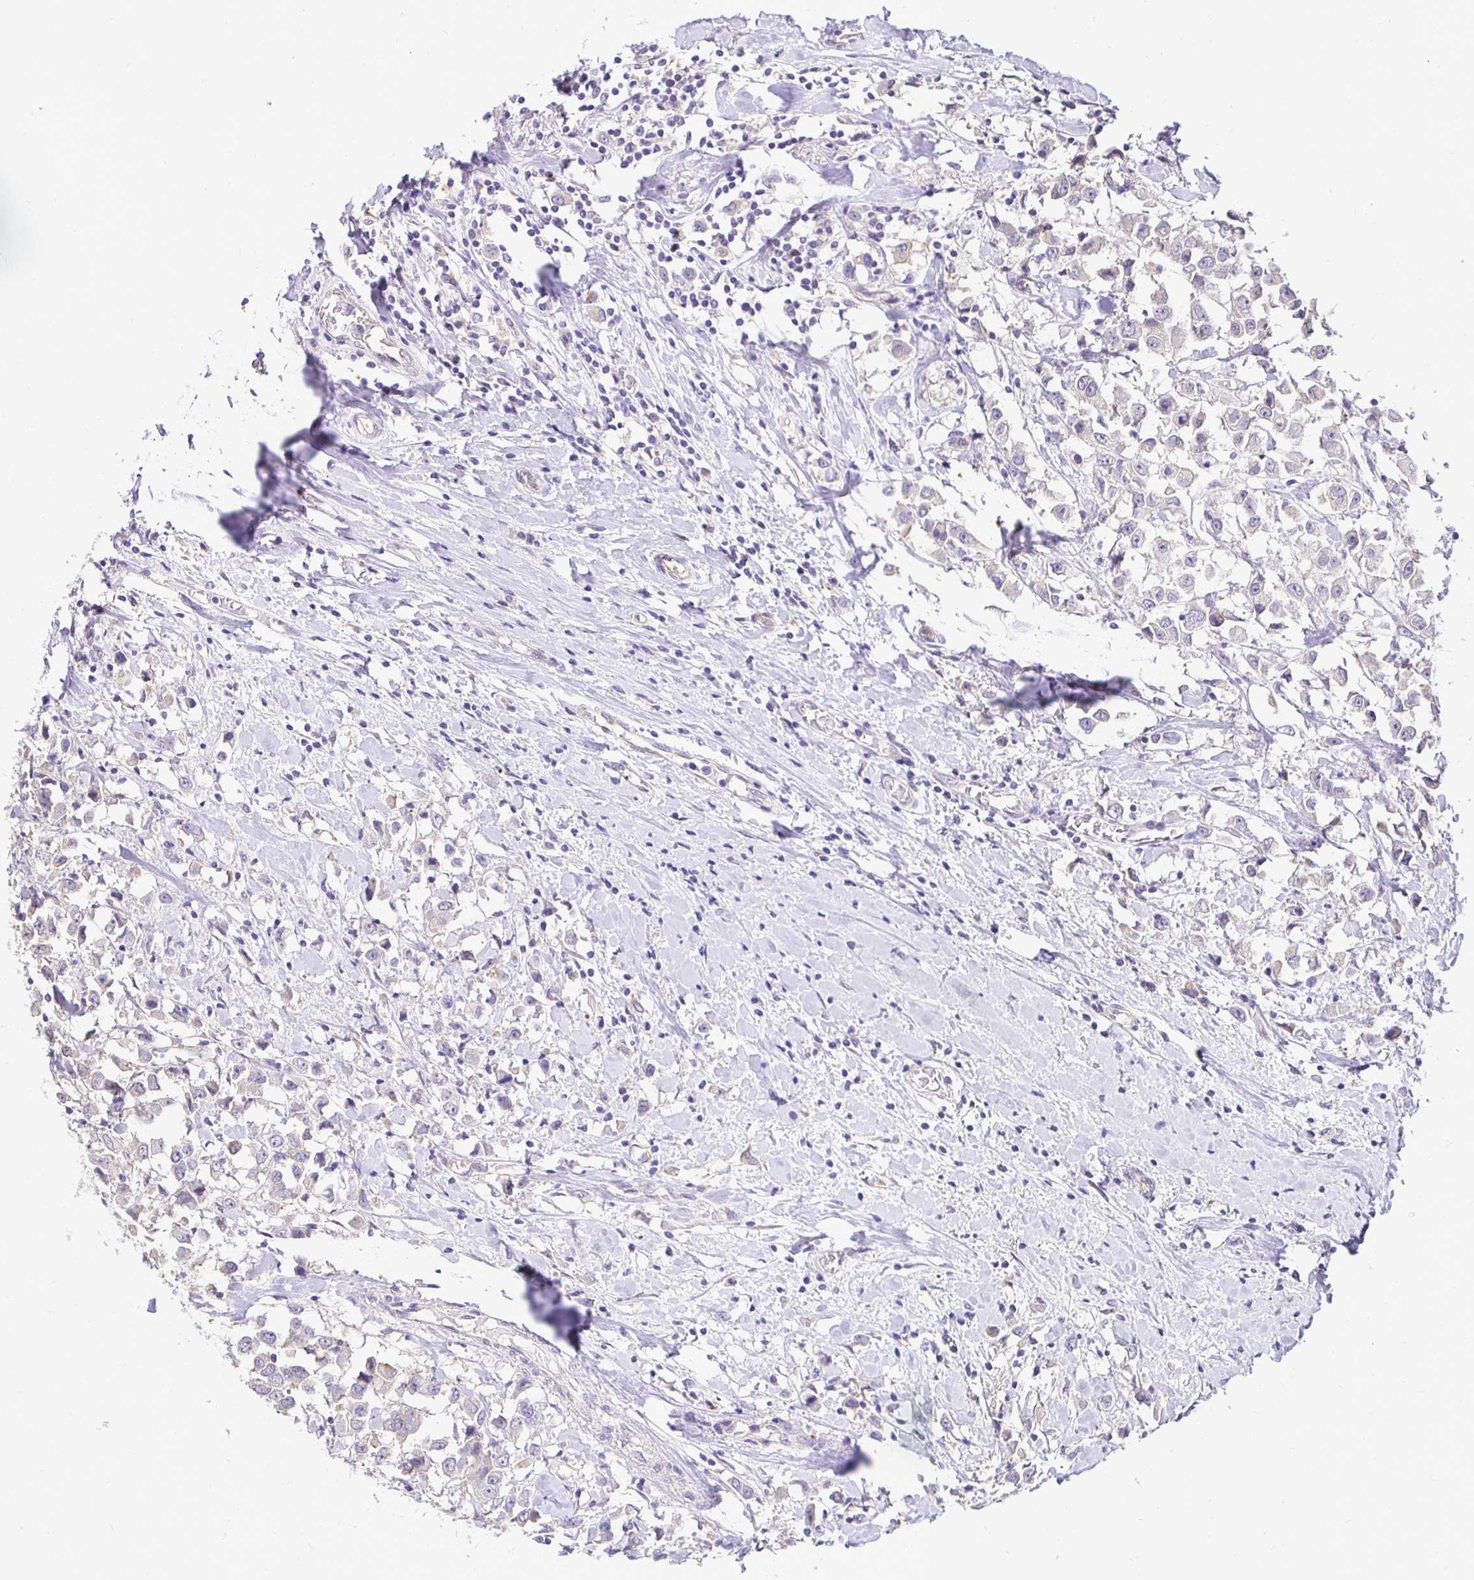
{"staining": {"intensity": "negative", "quantity": "none", "location": "none"}, "tissue": "breast cancer", "cell_type": "Tumor cells", "image_type": "cancer", "snomed": [{"axis": "morphology", "description": "Duct carcinoma"}, {"axis": "topography", "description": "Breast"}], "caption": "Protein analysis of infiltrating ductal carcinoma (breast) reveals no significant positivity in tumor cells.", "gene": "SLC9A1", "patient": {"sex": "female", "age": 61}}